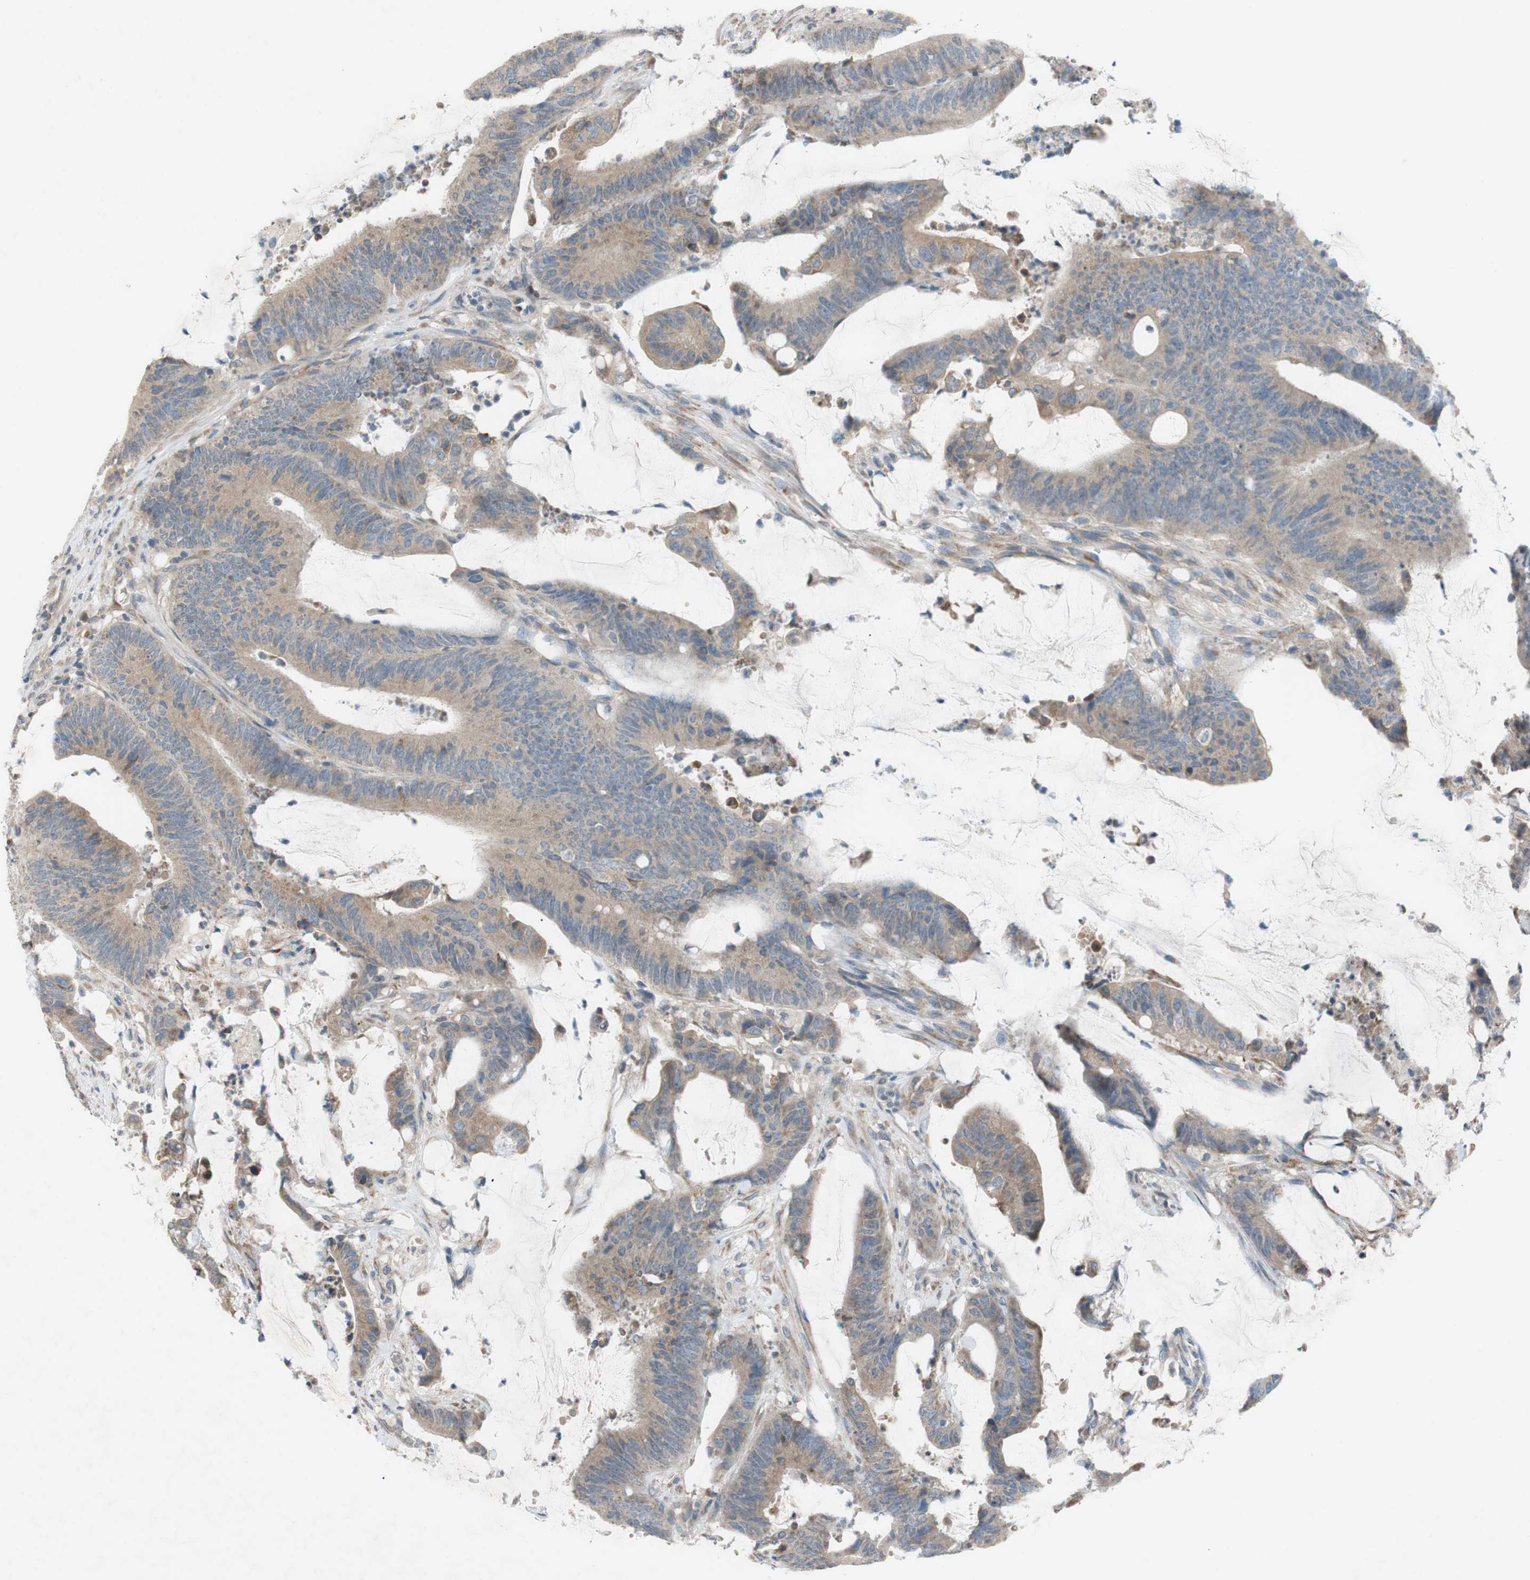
{"staining": {"intensity": "weak", "quantity": ">75%", "location": "cytoplasmic/membranous"}, "tissue": "colorectal cancer", "cell_type": "Tumor cells", "image_type": "cancer", "snomed": [{"axis": "morphology", "description": "Adenocarcinoma, NOS"}, {"axis": "topography", "description": "Rectum"}], "caption": "Colorectal adenocarcinoma tissue shows weak cytoplasmic/membranous positivity in approximately >75% of tumor cells, visualized by immunohistochemistry.", "gene": "ADD2", "patient": {"sex": "female", "age": 66}}